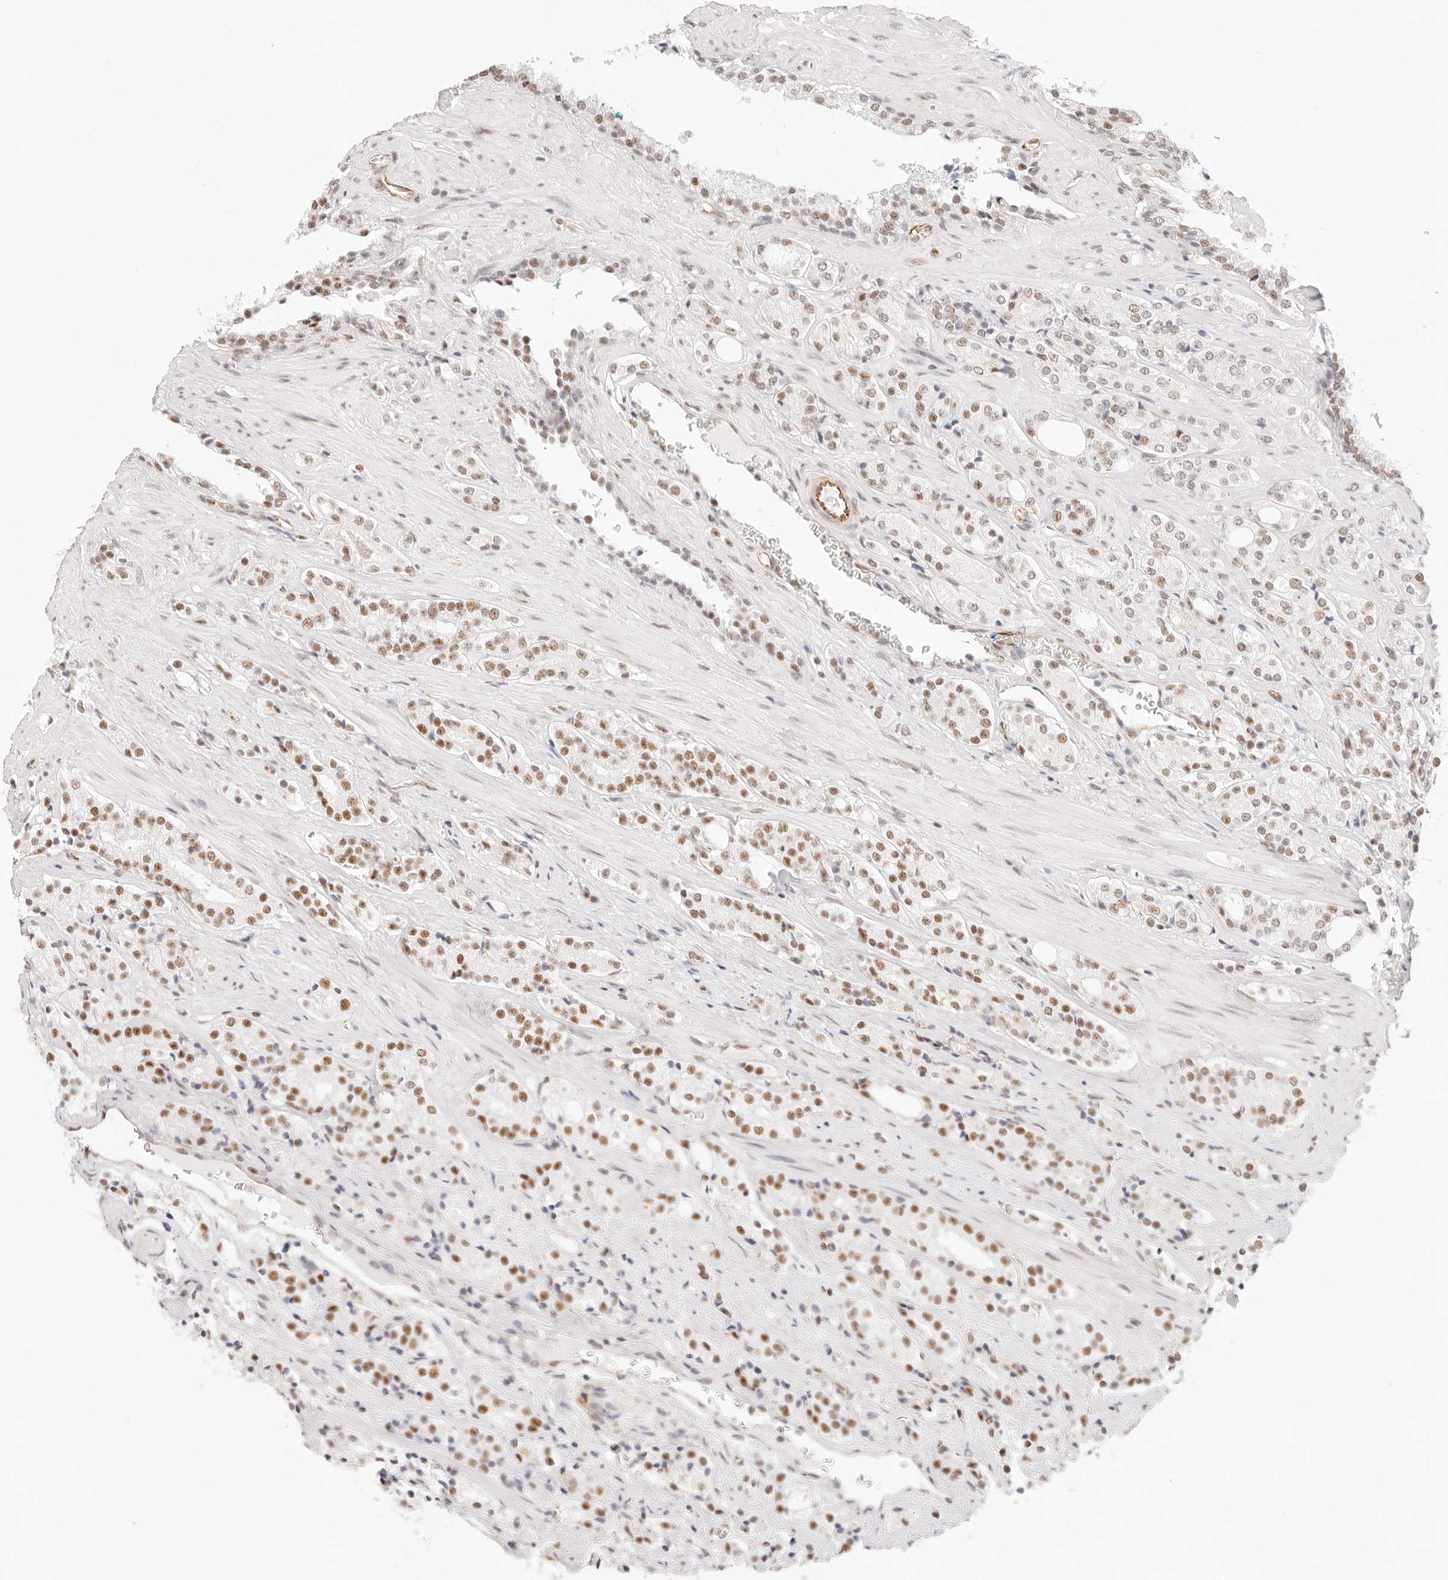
{"staining": {"intensity": "moderate", "quantity": "25%-75%", "location": "nuclear"}, "tissue": "prostate cancer", "cell_type": "Tumor cells", "image_type": "cancer", "snomed": [{"axis": "morphology", "description": "Adenocarcinoma, High grade"}, {"axis": "topography", "description": "Prostate"}], "caption": "A high-resolution photomicrograph shows IHC staining of high-grade adenocarcinoma (prostate), which demonstrates moderate nuclear staining in approximately 25%-75% of tumor cells.", "gene": "ZC3H11A", "patient": {"sex": "male", "age": 71}}